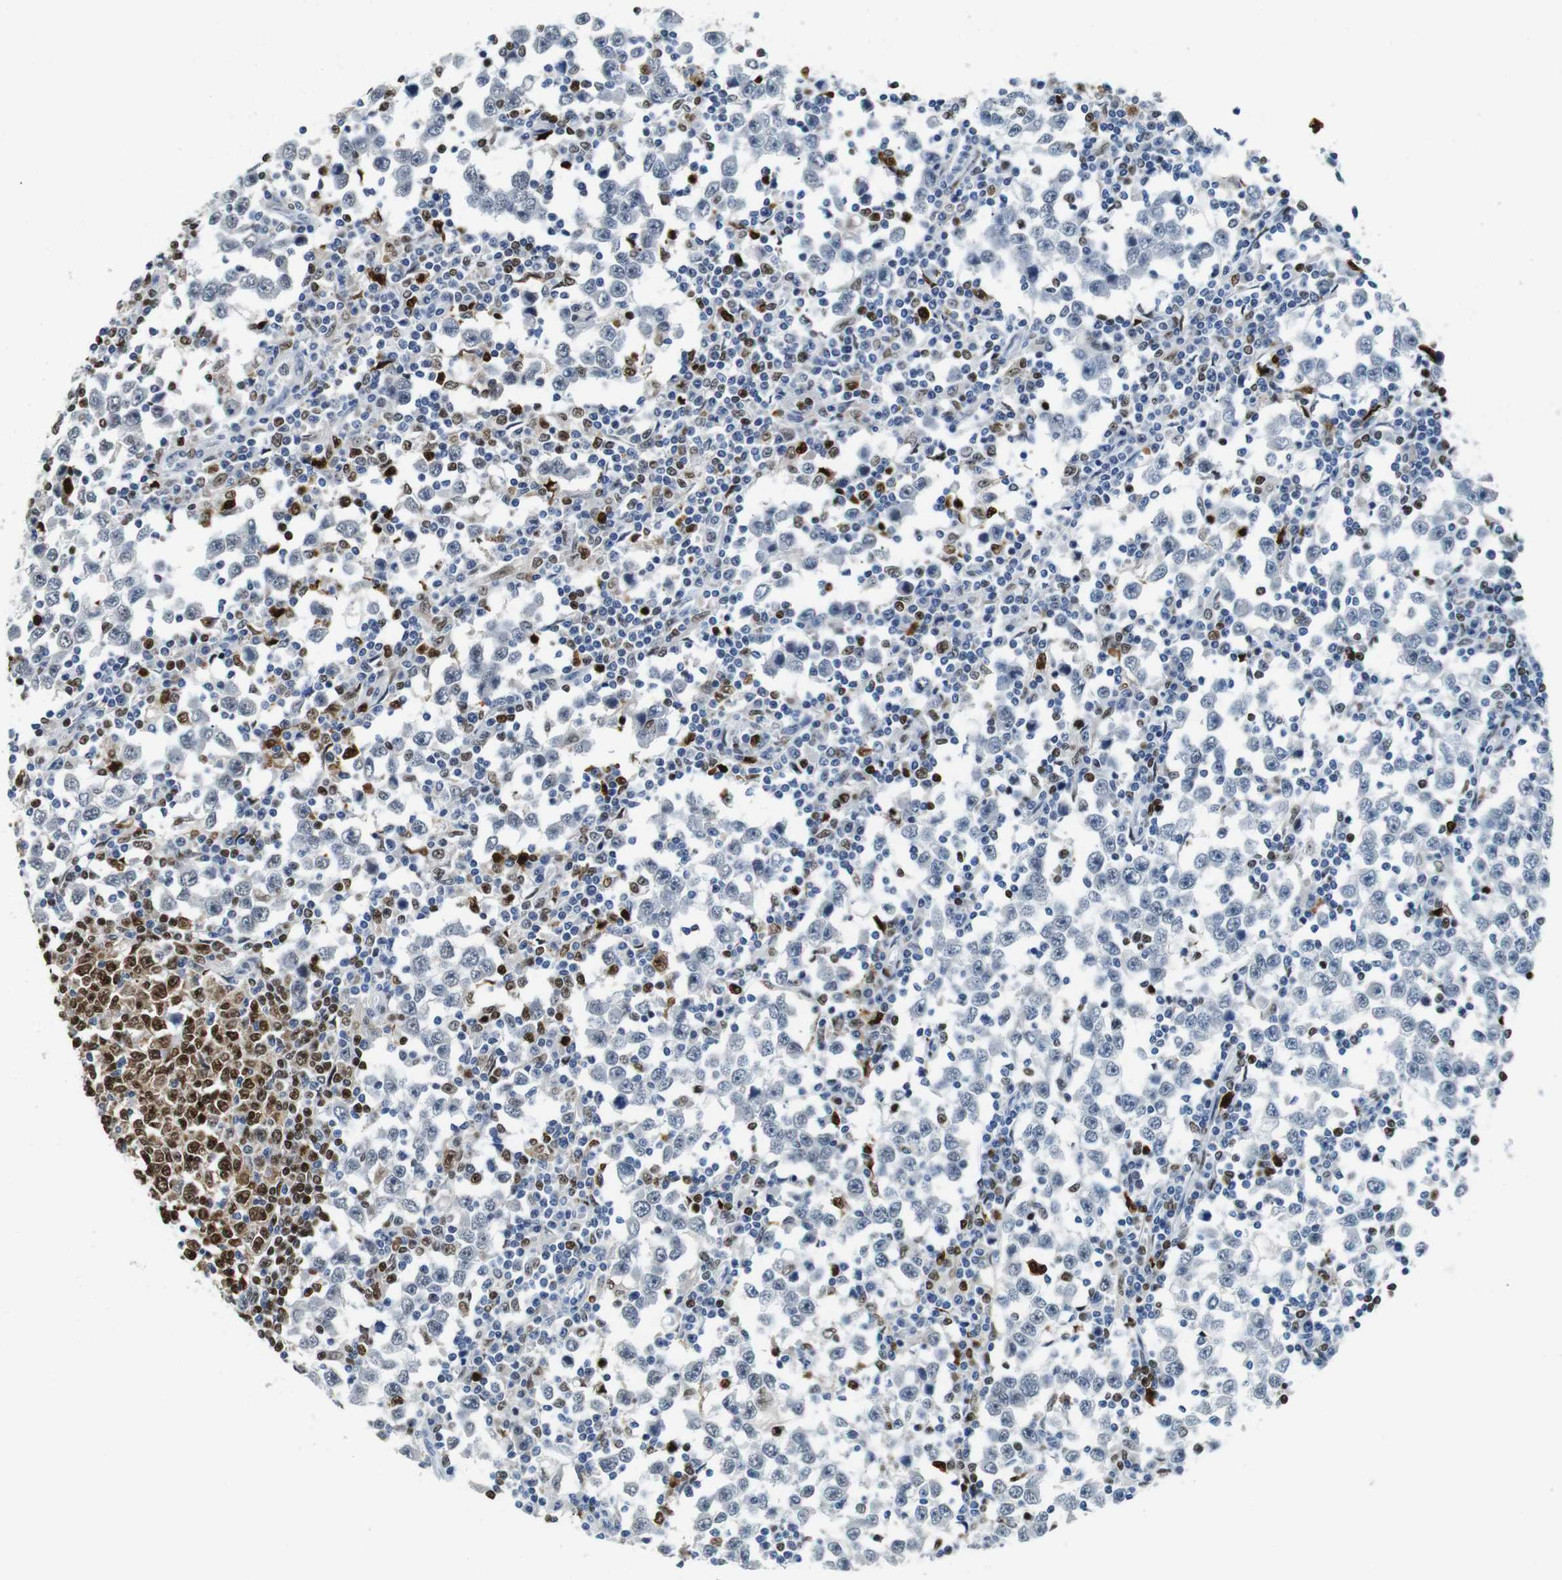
{"staining": {"intensity": "negative", "quantity": "none", "location": "none"}, "tissue": "testis cancer", "cell_type": "Tumor cells", "image_type": "cancer", "snomed": [{"axis": "morphology", "description": "Seminoma, NOS"}, {"axis": "topography", "description": "Testis"}], "caption": "This is a photomicrograph of immunohistochemistry (IHC) staining of testis cancer (seminoma), which shows no expression in tumor cells. (Brightfield microscopy of DAB (3,3'-diaminobenzidine) immunohistochemistry (IHC) at high magnification).", "gene": "IRF8", "patient": {"sex": "male", "age": 65}}